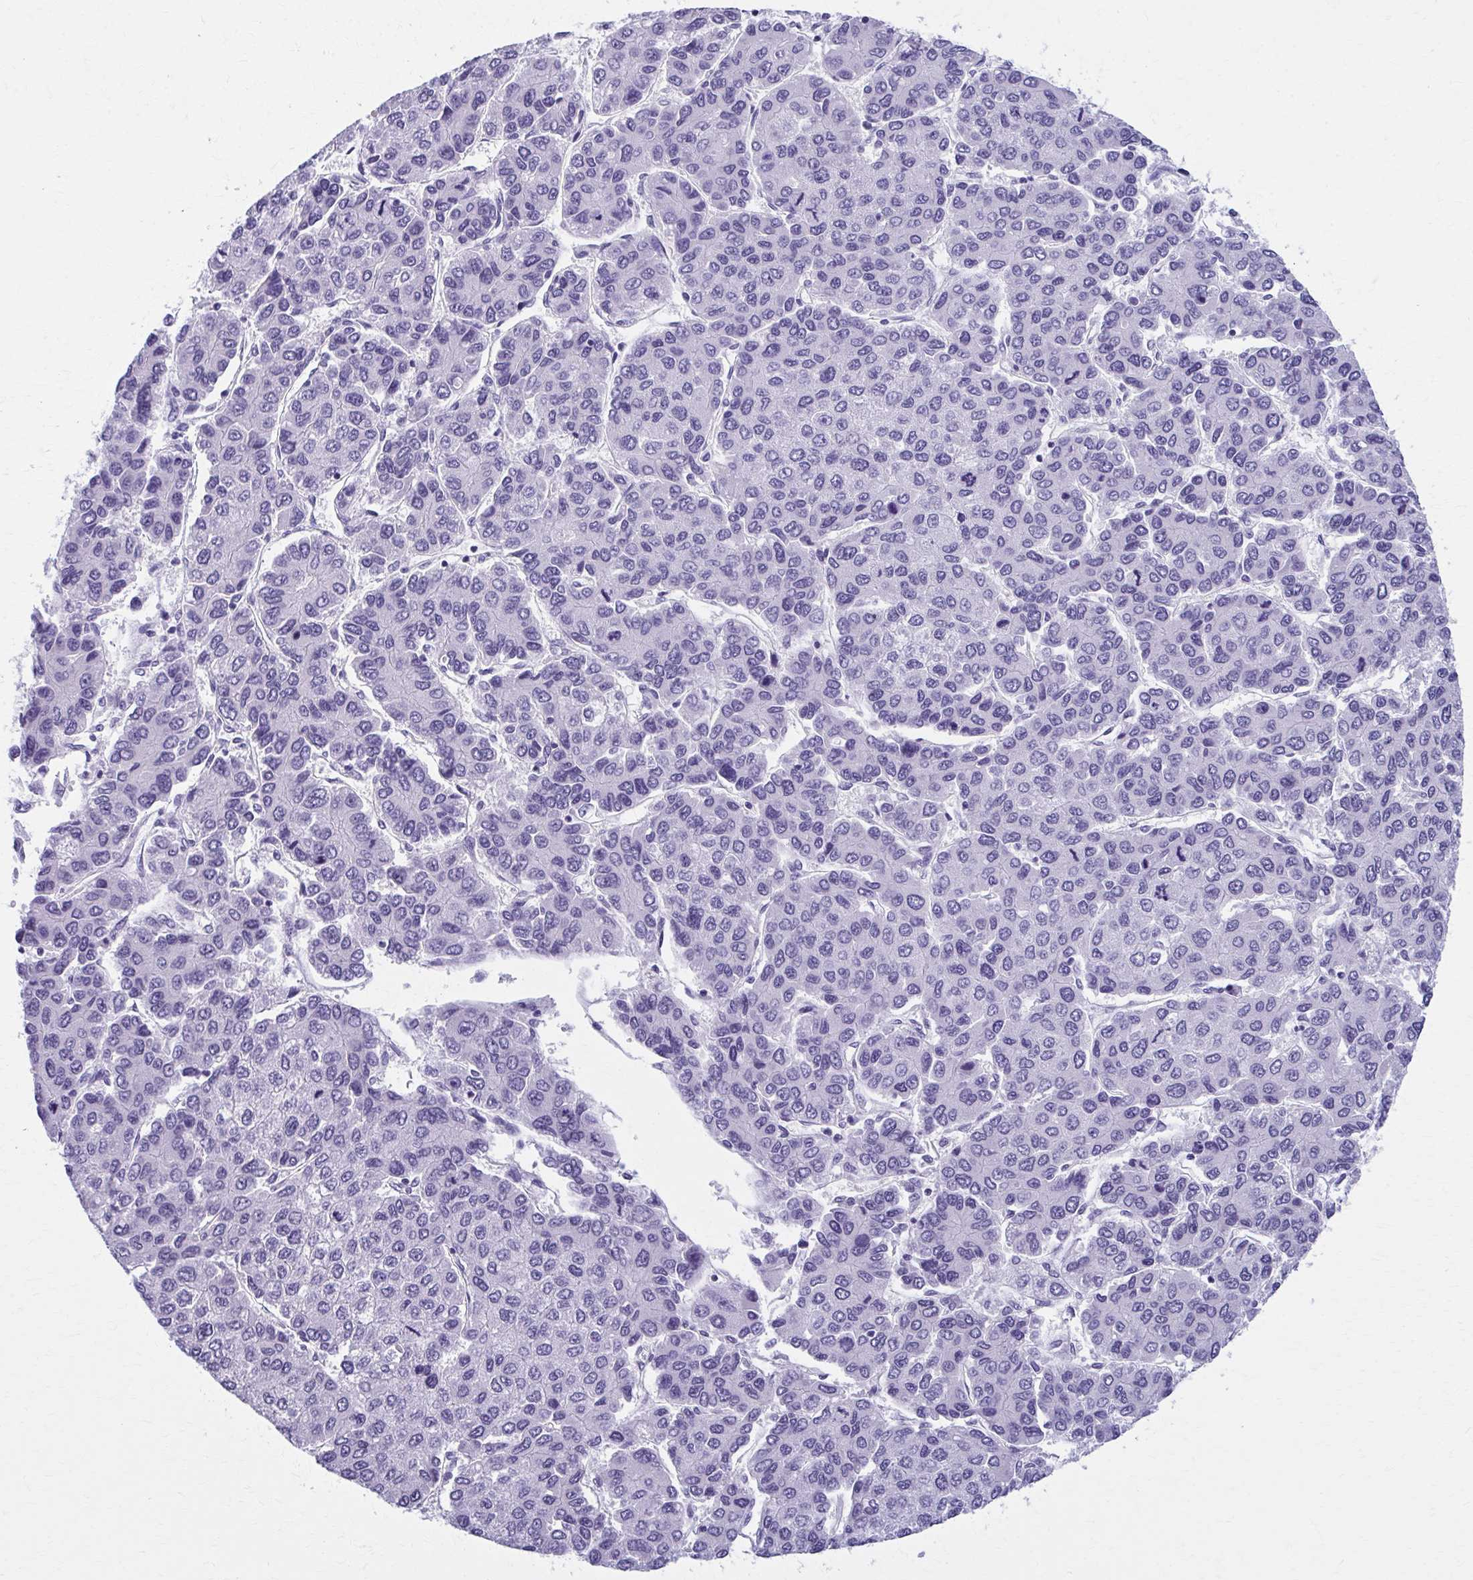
{"staining": {"intensity": "negative", "quantity": "none", "location": "none"}, "tissue": "liver cancer", "cell_type": "Tumor cells", "image_type": "cancer", "snomed": [{"axis": "morphology", "description": "Carcinoma, Hepatocellular, NOS"}, {"axis": "topography", "description": "Liver"}], "caption": "Tumor cells are negative for brown protein staining in liver cancer.", "gene": "MPLKIP", "patient": {"sex": "female", "age": 66}}